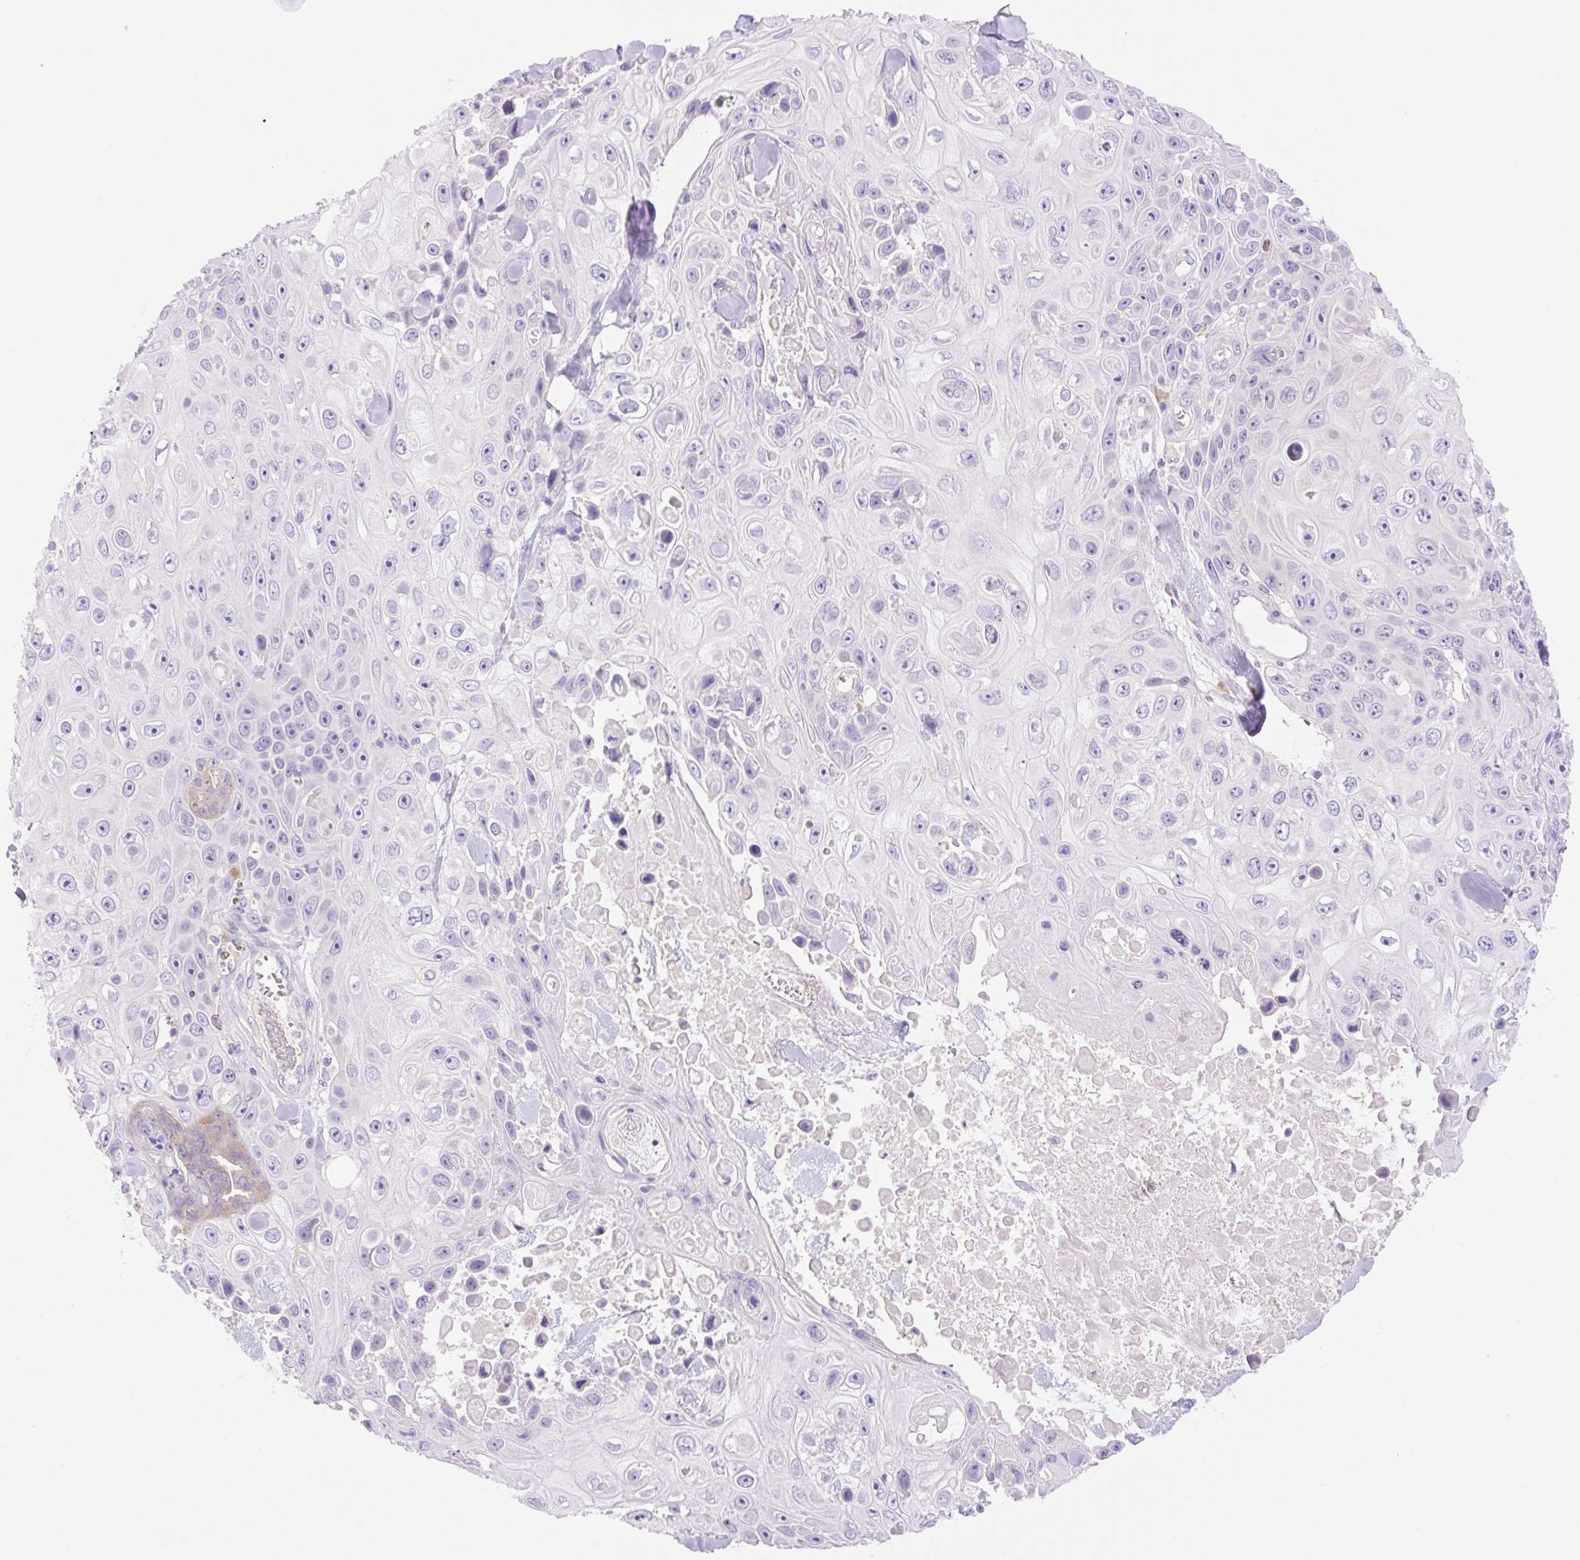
{"staining": {"intensity": "negative", "quantity": "none", "location": "none"}, "tissue": "skin cancer", "cell_type": "Tumor cells", "image_type": "cancer", "snomed": [{"axis": "morphology", "description": "Squamous cell carcinoma, NOS"}, {"axis": "topography", "description": "Skin"}], "caption": "Tumor cells are negative for protein expression in human skin squamous cell carcinoma. (Stains: DAB immunohistochemistry (IHC) with hematoxylin counter stain, Microscopy: brightfield microscopy at high magnification).", "gene": "DENND5A", "patient": {"sex": "male", "age": 82}}